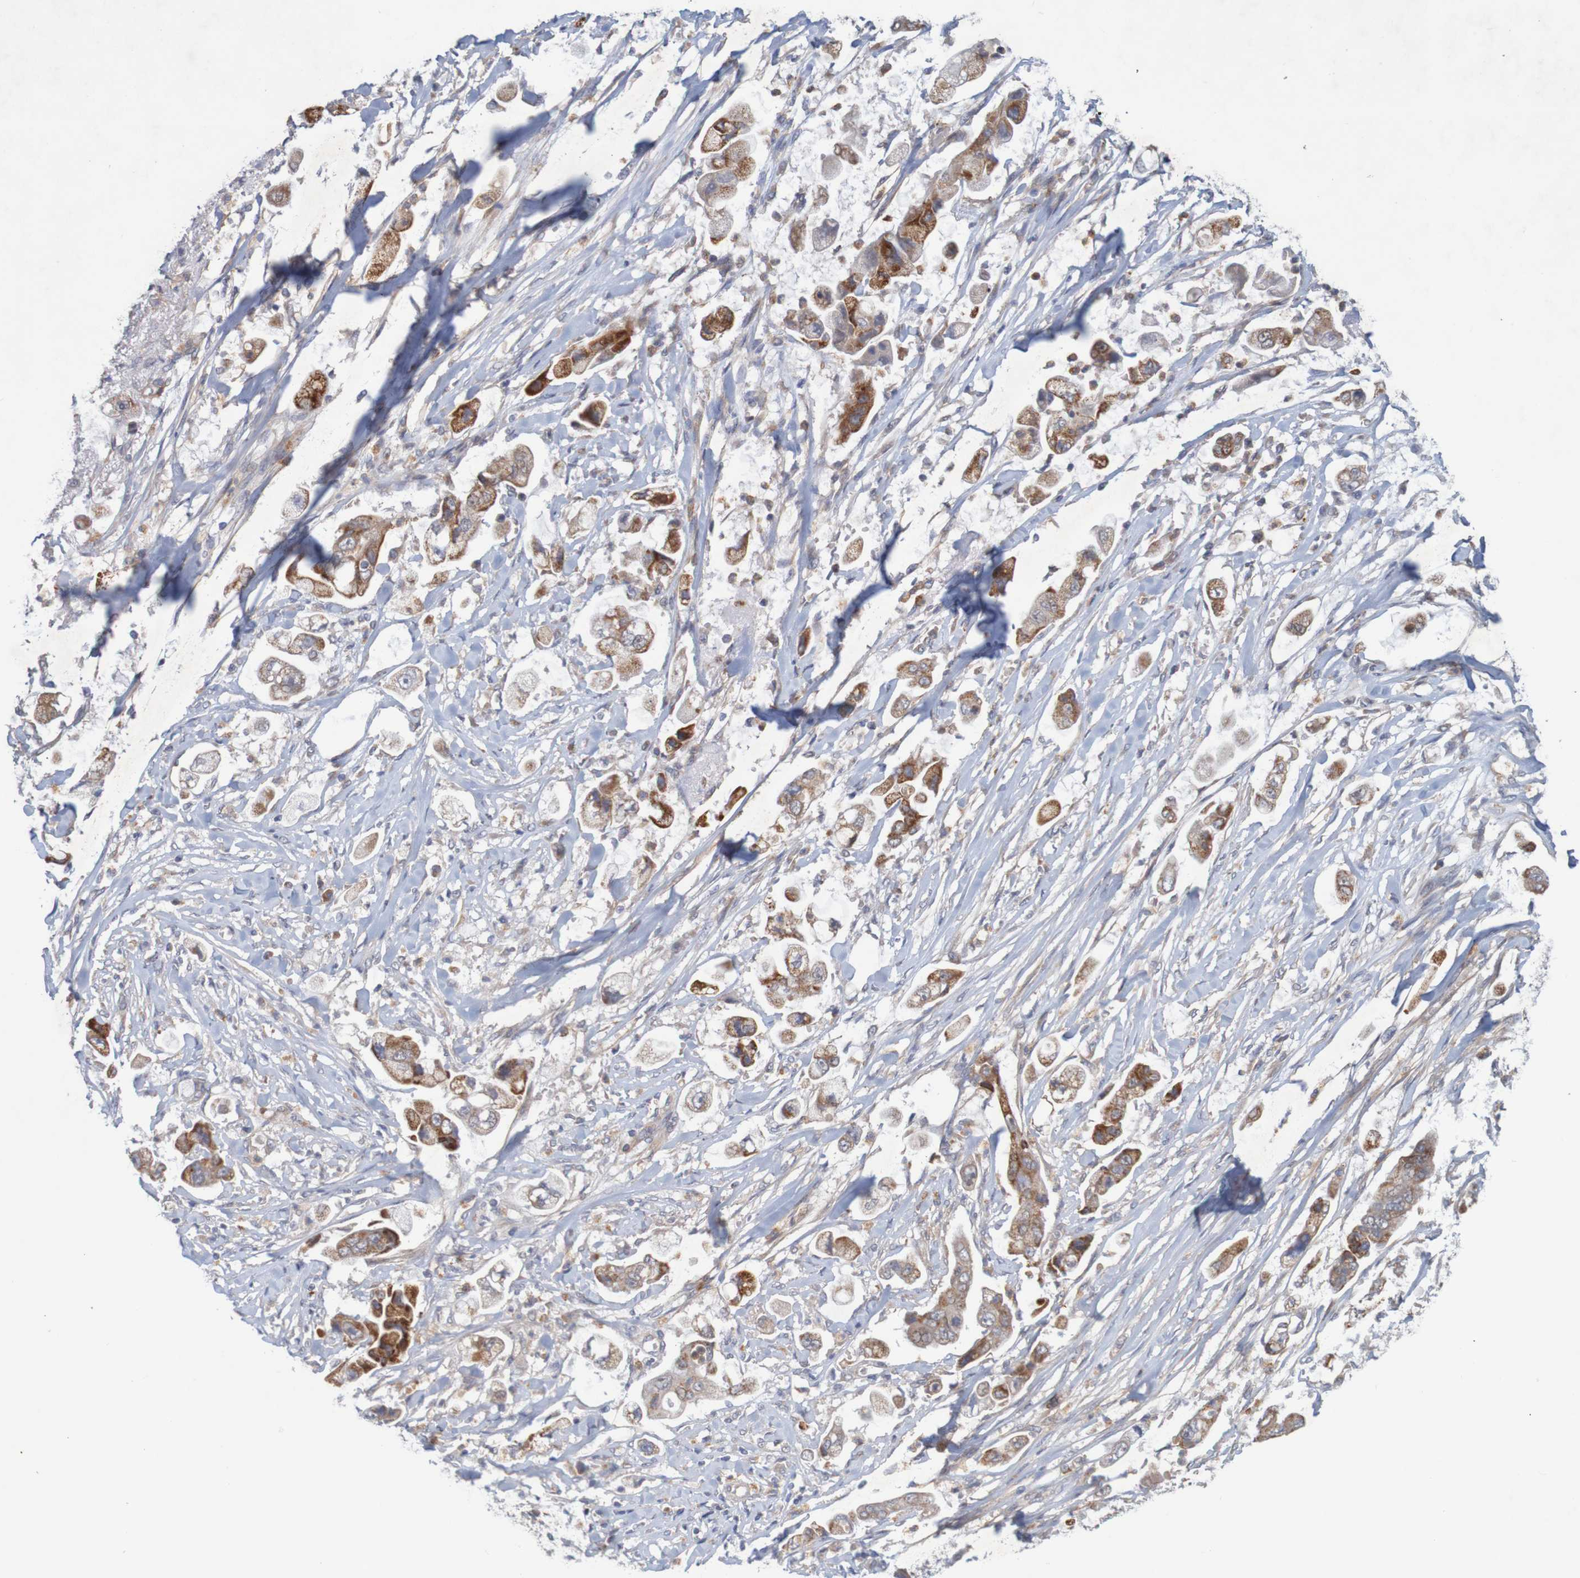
{"staining": {"intensity": "strong", "quantity": ">75%", "location": "cytoplasmic/membranous"}, "tissue": "stomach cancer", "cell_type": "Tumor cells", "image_type": "cancer", "snomed": [{"axis": "morphology", "description": "Adenocarcinoma, NOS"}, {"axis": "topography", "description": "Stomach"}], "caption": "Stomach adenocarcinoma stained for a protein (brown) demonstrates strong cytoplasmic/membranous positive expression in about >75% of tumor cells.", "gene": "NAV2", "patient": {"sex": "male", "age": 62}}